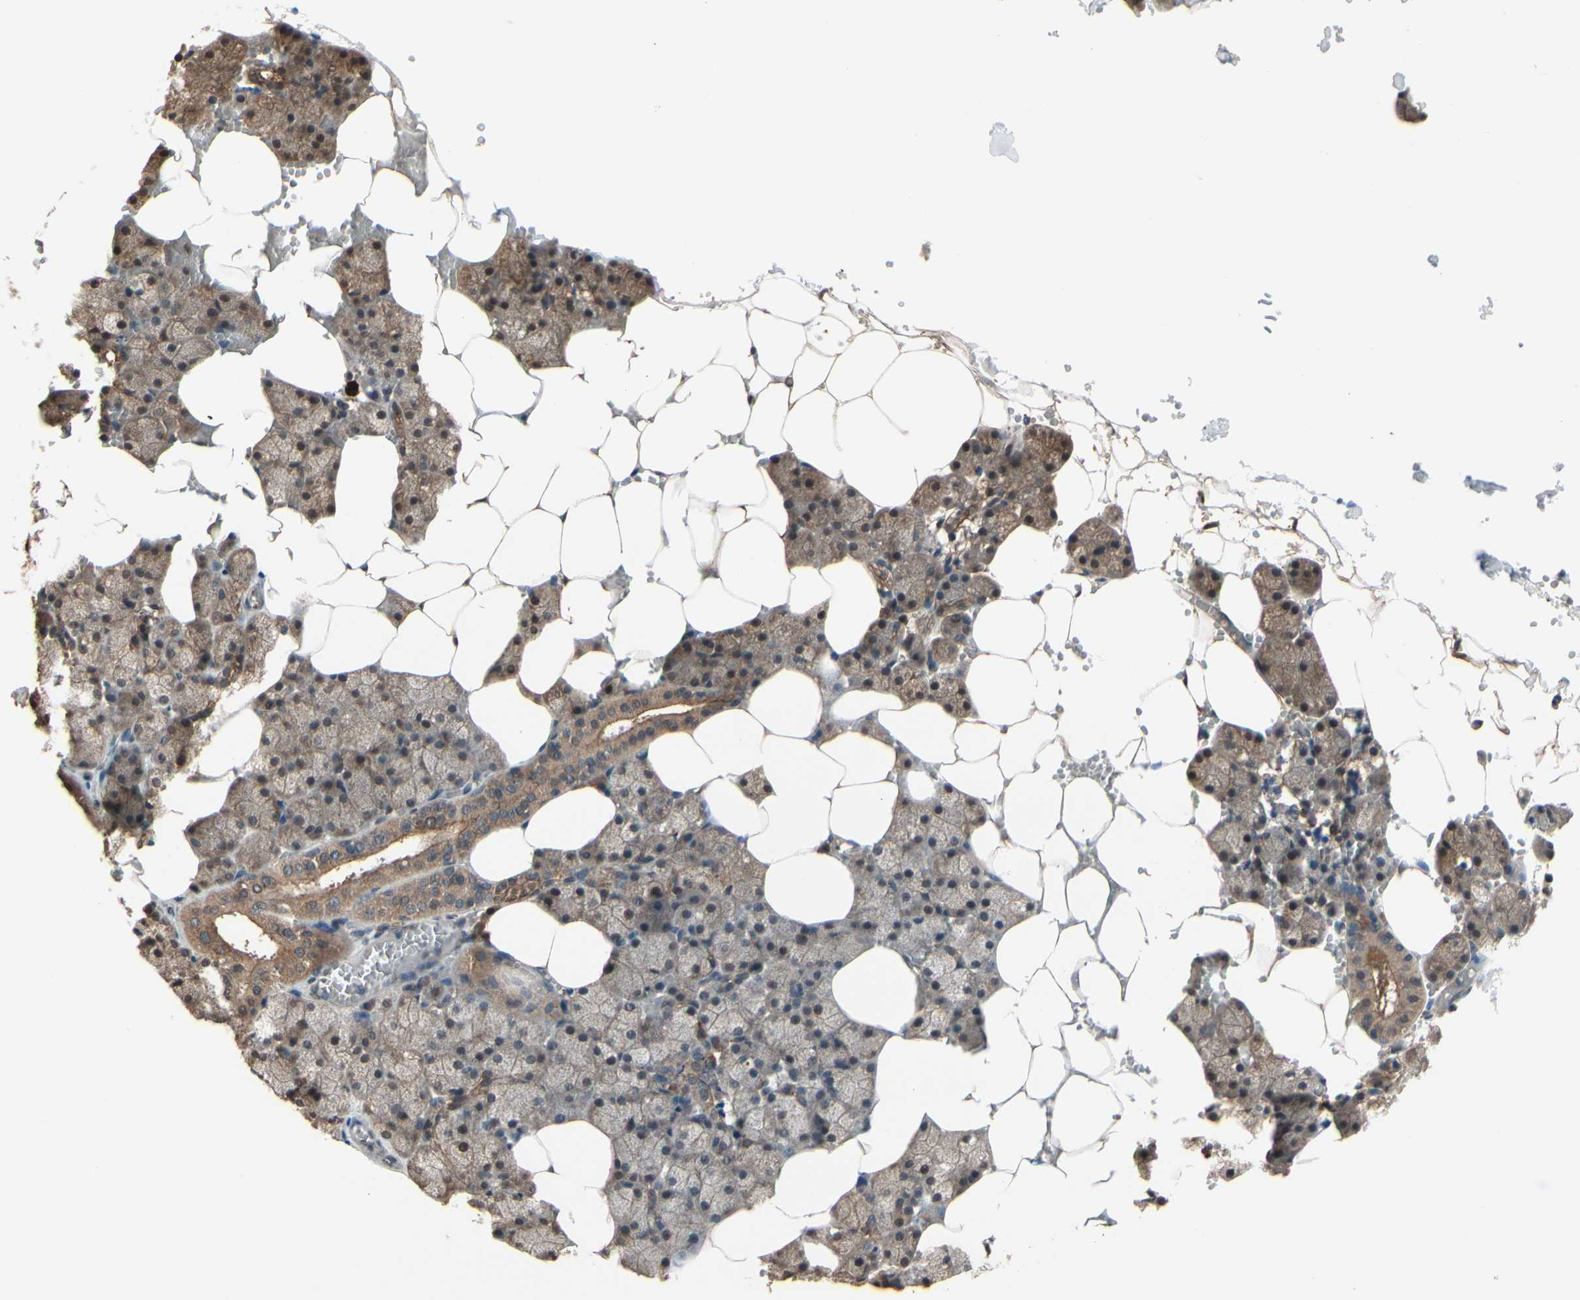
{"staining": {"intensity": "moderate", "quantity": ">75%", "location": "cytoplasmic/membranous,nuclear"}, "tissue": "salivary gland", "cell_type": "Glandular cells", "image_type": "normal", "snomed": [{"axis": "morphology", "description": "Normal tissue, NOS"}, {"axis": "topography", "description": "Salivary gland"}], "caption": "Immunohistochemical staining of unremarkable salivary gland shows >75% levels of moderate cytoplasmic/membranous,nuclear protein positivity in approximately >75% of glandular cells.", "gene": "PNPLA7", "patient": {"sex": "male", "age": 62}}